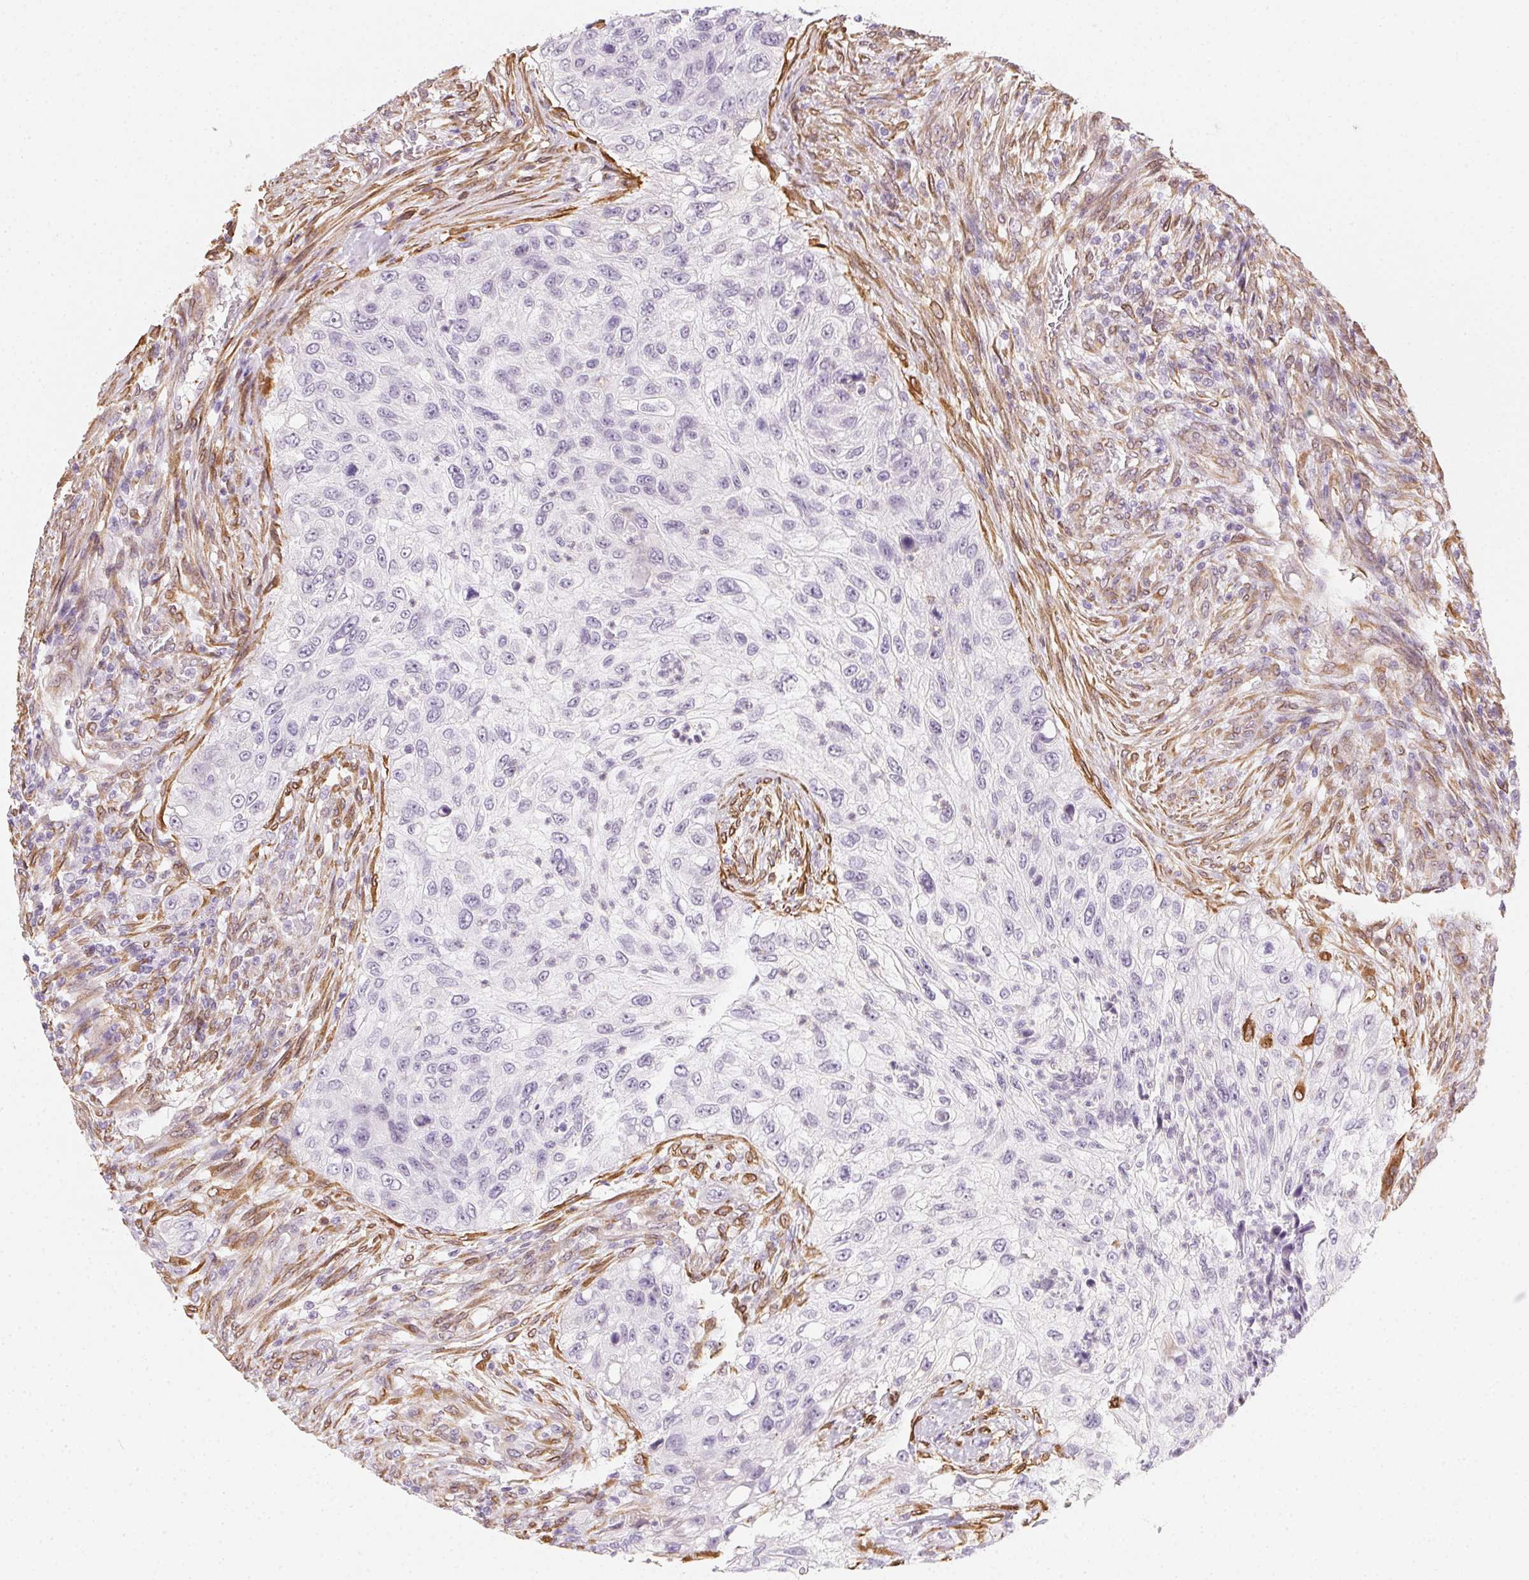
{"staining": {"intensity": "negative", "quantity": "none", "location": "none"}, "tissue": "urothelial cancer", "cell_type": "Tumor cells", "image_type": "cancer", "snomed": [{"axis": "morphology", "description": "Urothelial carcinoma, High grade"}, {"axis": "topography", "description": "Urinary bladder"}], "caption": "IHC photomicrograph of human high-grade urothelial carcinoma stained for a protein (brown), which displays no expression in tumor cells.", "gene": "RSBN1", "patient": {"sex": "female", "age": 60}}